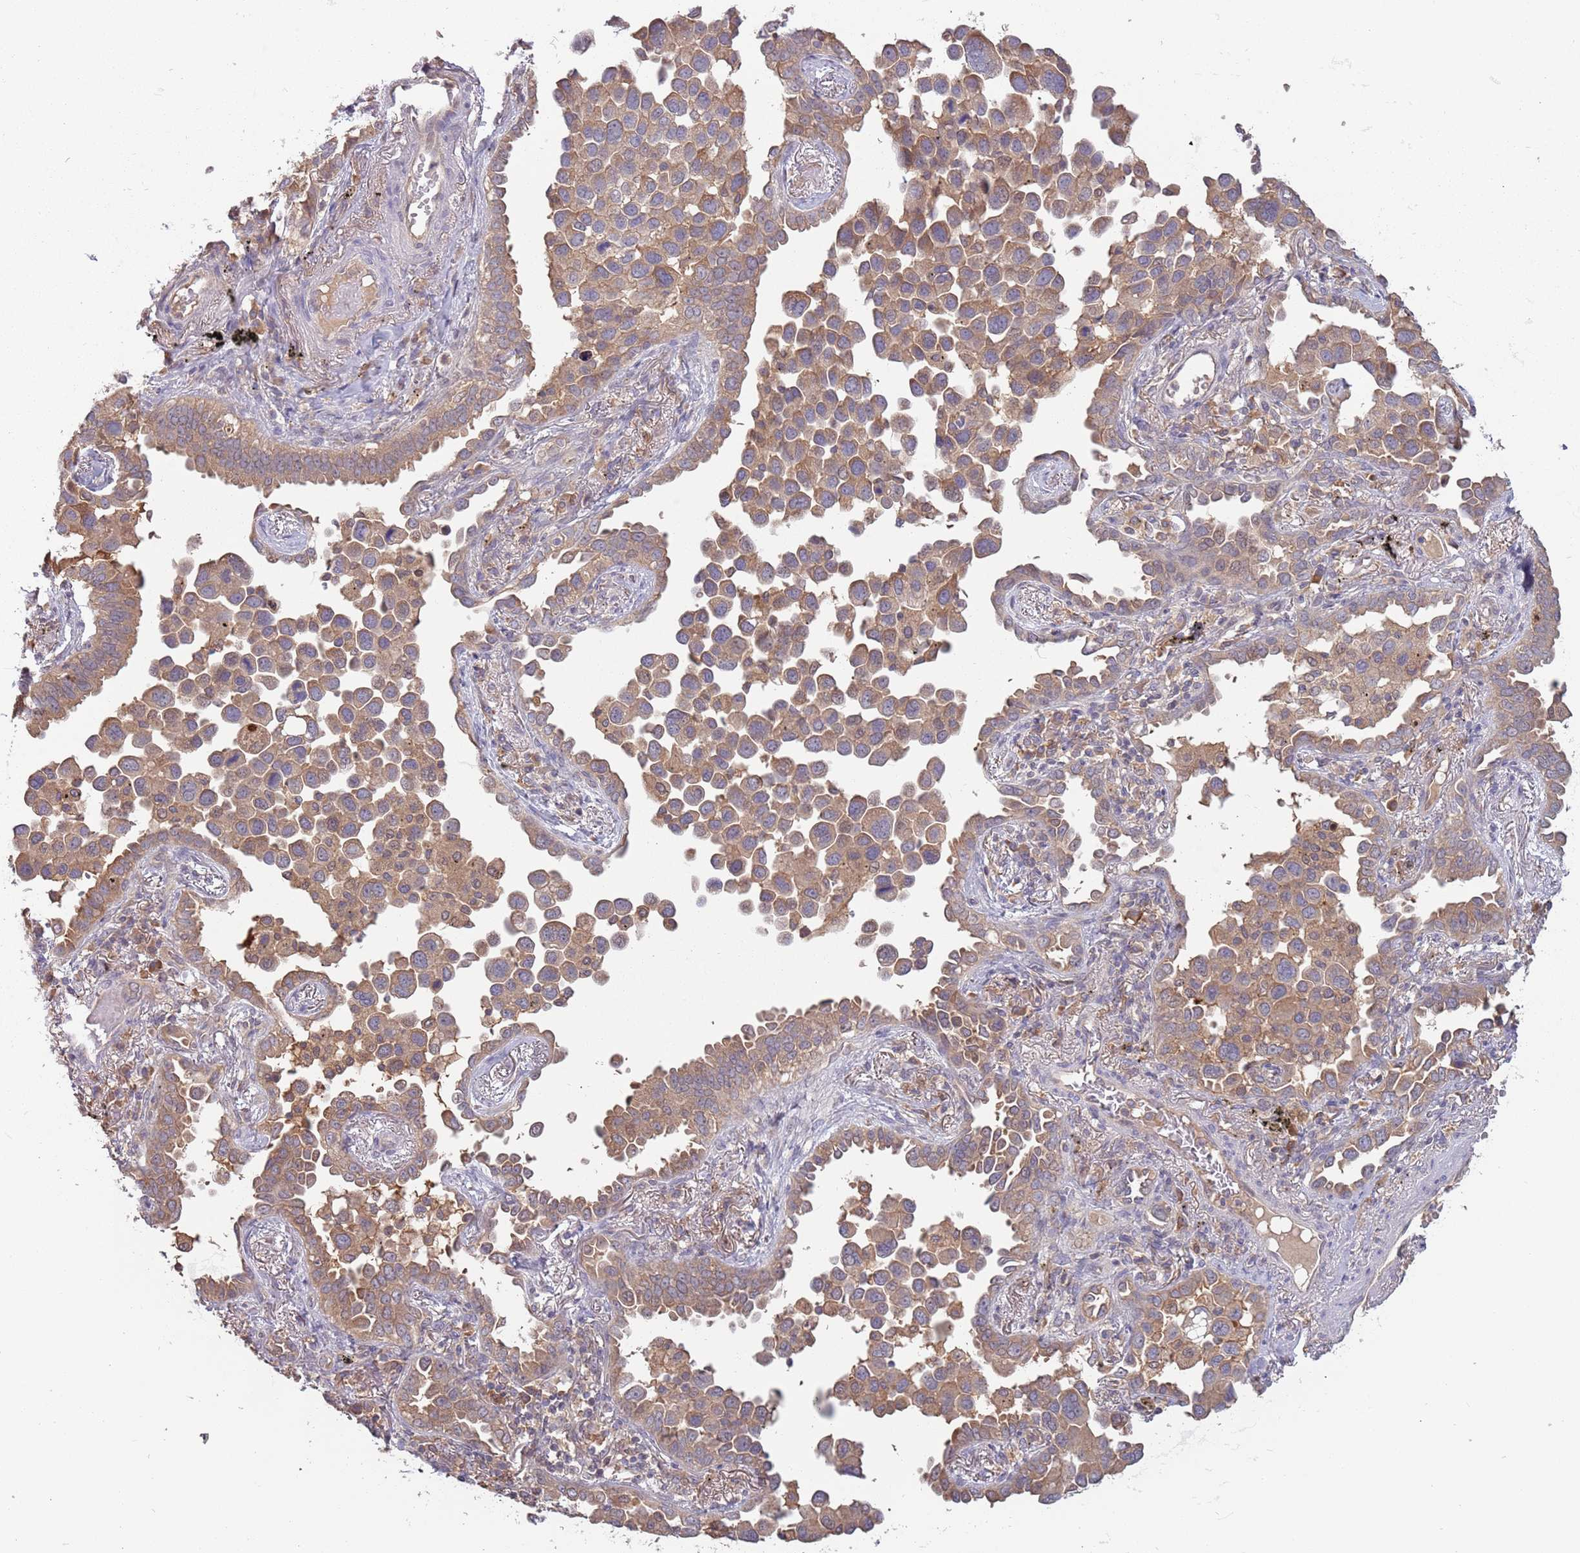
{"staining": {"intensity": "weak", "quantity": ">75%", "location": "cytoplasmic/membranous"}, "tissue": "lung cancer", "cell_type": "Tumor cells", "image_type": "cancer", "snomed": [{"axis": "morphology", "description": "Adenocarcinoma, NOS"}, {"axis": "topography", "description": "Lung"}], "caption": "Immunohistochemical staining of human lung cancer (adenocarcinoma) displays low levels of weak cytoplasmic/membranous staining in about >75% of tumor cells. The staining was performed using DAB (3,3'-diaminobenzidine) to visualize the protein expression in brown, while the nuclei were stained in blue with hematoxylin (Magnification: 20x).", "gene": "USP32", "patient": {"sex": "male", "age": 67}}